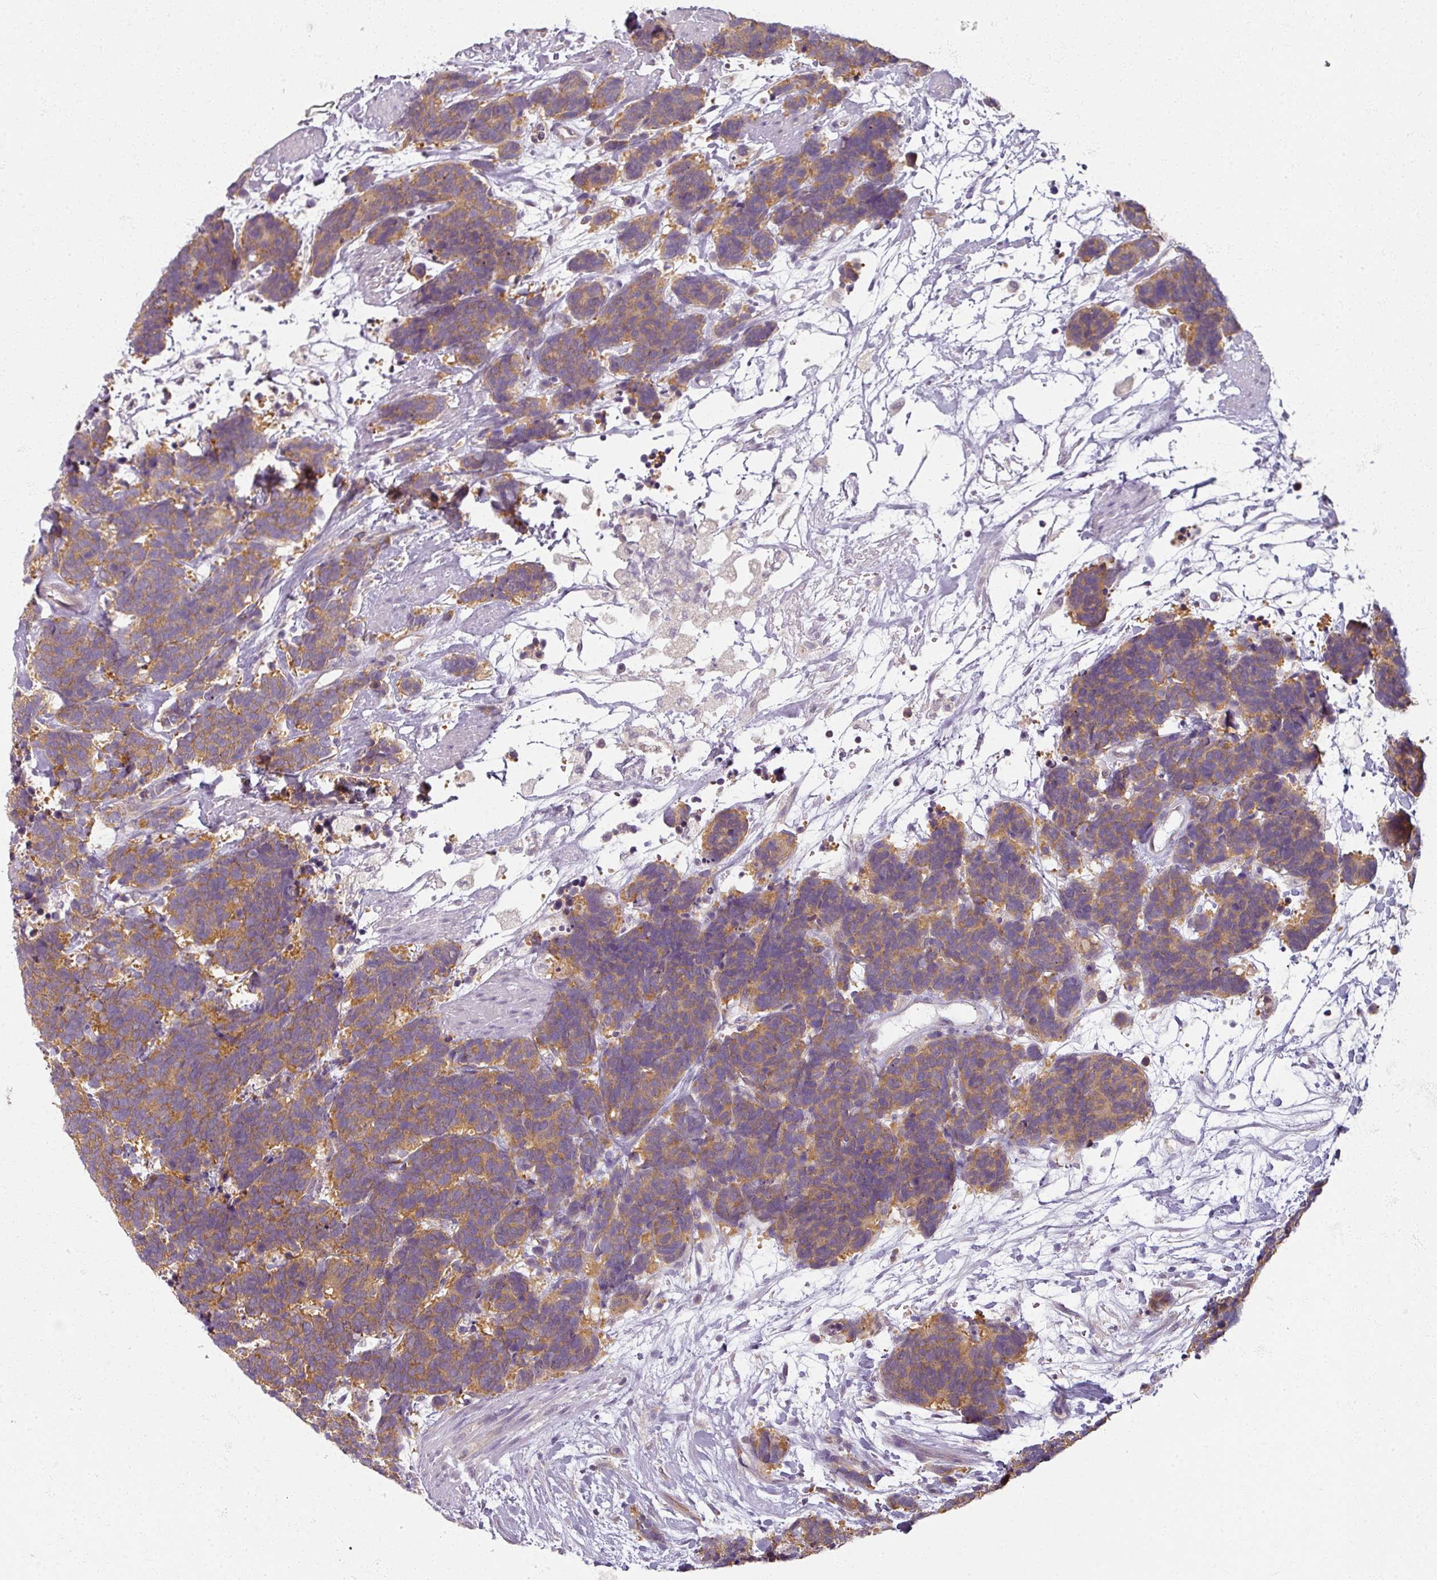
{"staining": {"intensity": "moderate", "quantity": ">75%", "location": "cytoplasmic/membranous"}, "tissue": "carcinoid", "cell_type": "Tumor cells", "image_type": "cancer", "snomed": [{"axis": "morphology", "description": "Carcinoma, NOS"}, {"axis": "morphology", "description": "Carcinoid, malignant, NOS"}, {"axis": "topography", "description": "Prostate"}], "caption": "Immunohistochemical staining of carcinoid shows moderate cytoplasmic/membranous protein staining in approximately >75% of tumor cells.", "gene": "AGPAT4", "patient": {"sex": "male", "age": 57}}